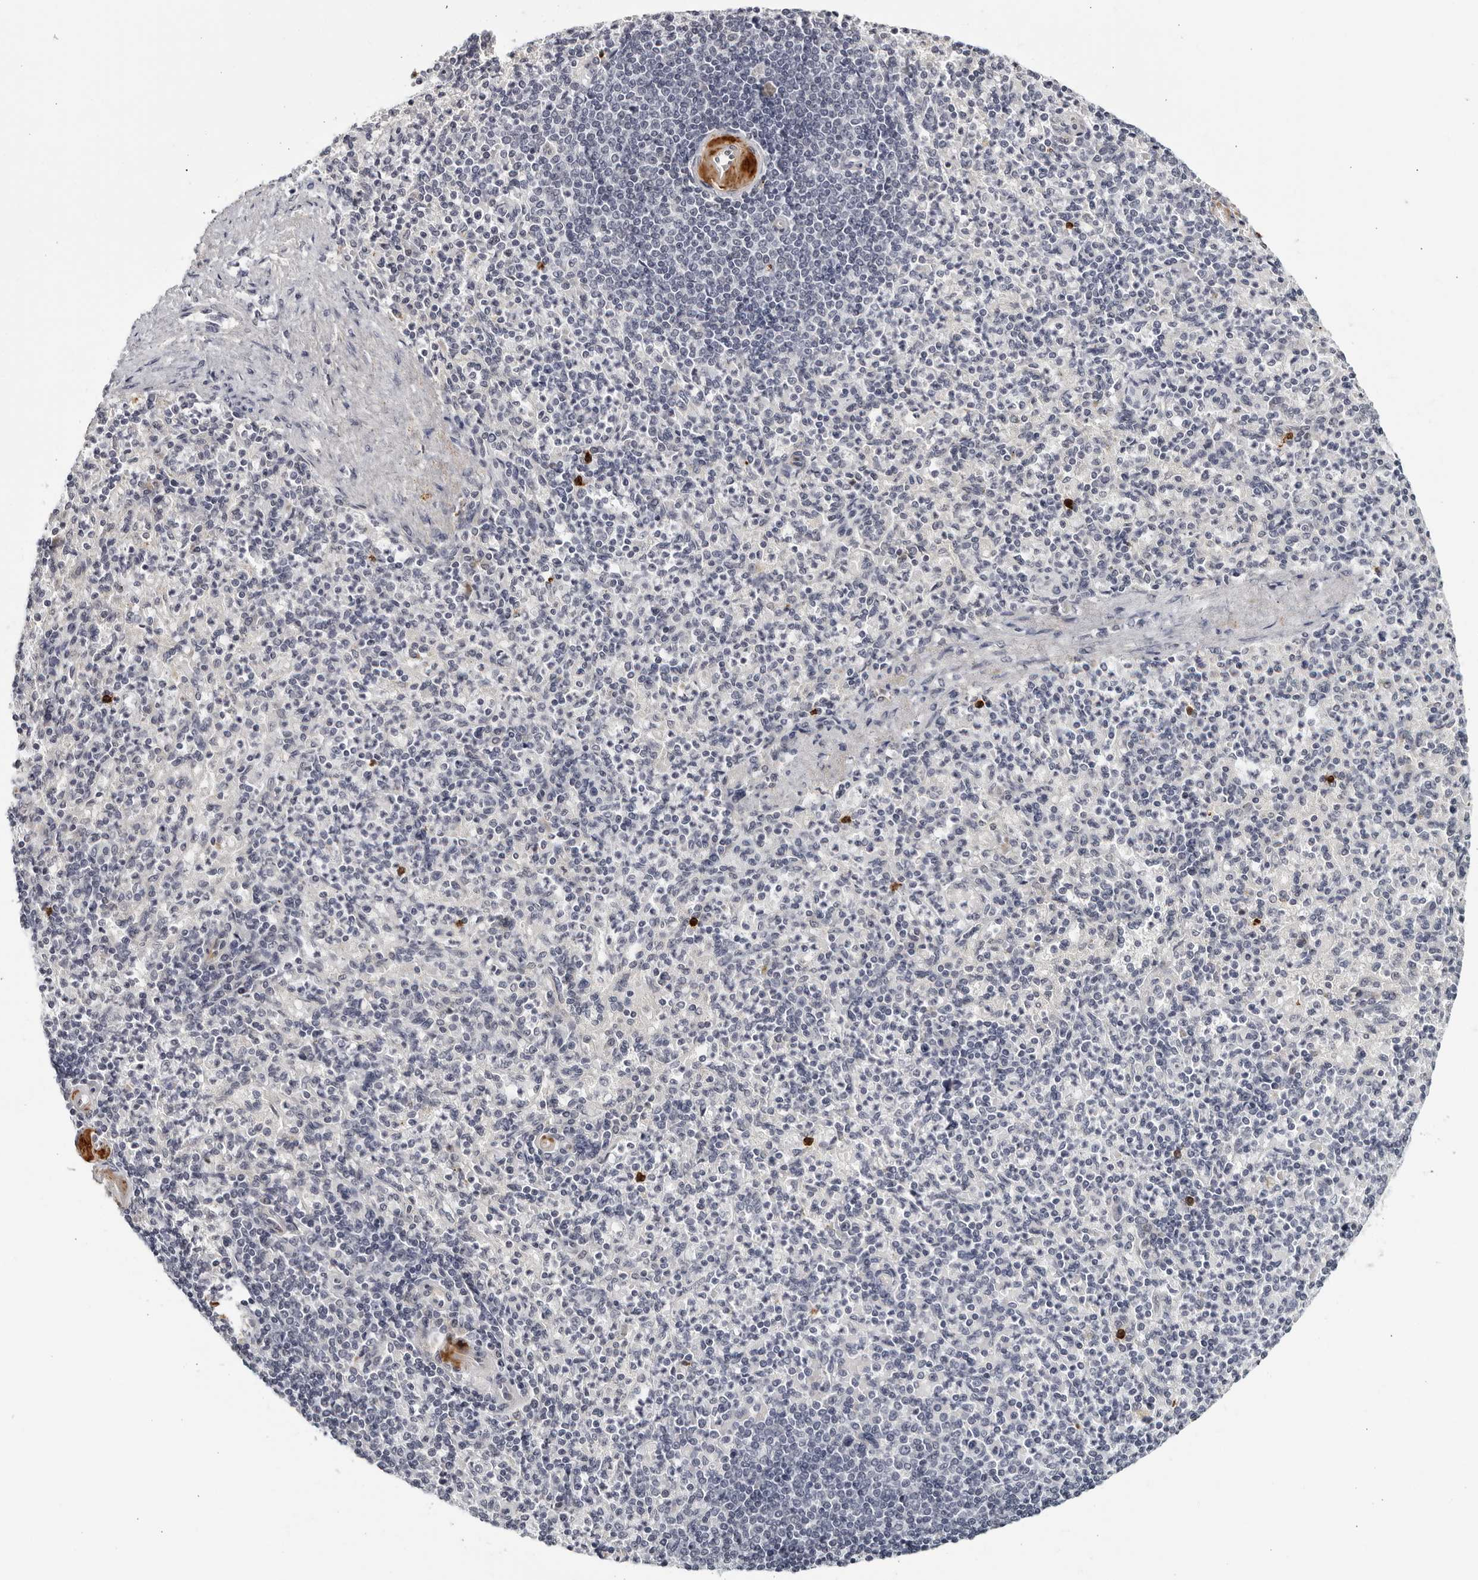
{"staining": {"intensity": "negative", "quantity": "none", "location": "none"}, "tissue": "spleen", "cell_type": "Cells in red pulp", "image_type": "normal", "snomed": [{"axis": "morphology", "description": "Normal tissue, NOS"}, {"axis": "topography", "description": "Spleen"}], "caption": "Immunohistochemistry (IHC) of unremarkable spleen exhibits no positivity in cells in red pulp.", "gene": "STRADB", "patient": {"sex": "female", "age": 74}}